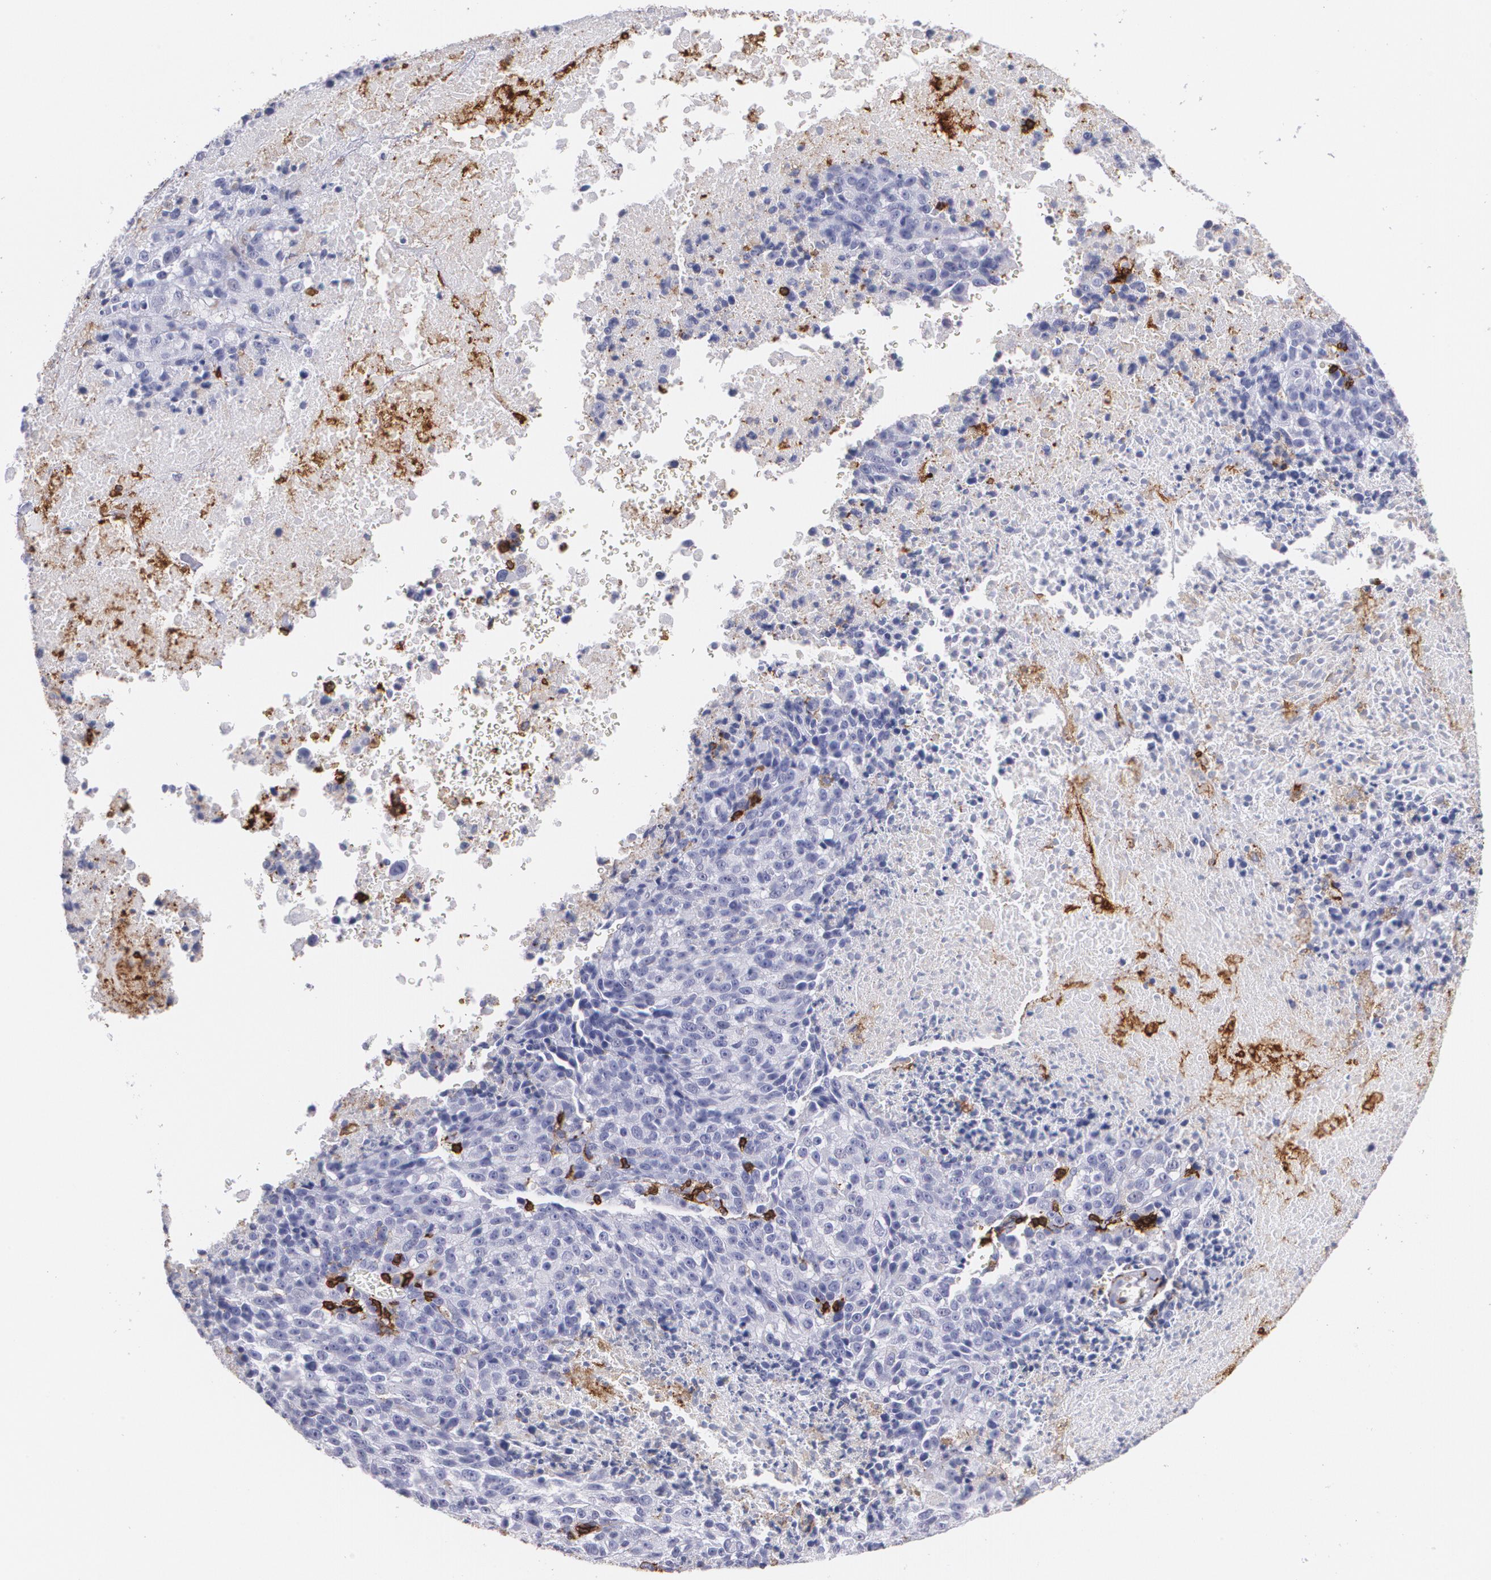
{"staining": {"intensity": "negative", "quantity": "none", "location": "none"}, "tissue": "melanoma", "cell_type": "Tumor cells", "image_type": "cancer", "snomed": [{"axis": "morphology", "description": "Malignant melanoma, Metastatic site"}, {"axis": "topography", "description": "Cerebral cortex"}], "caption": "Immunohistochemical staining of malignant melanoma (metastatic site) shows no significant staining in tumor cells.", "gene": "PTPRC", "patient": {"sex": "female", "age": 52}}